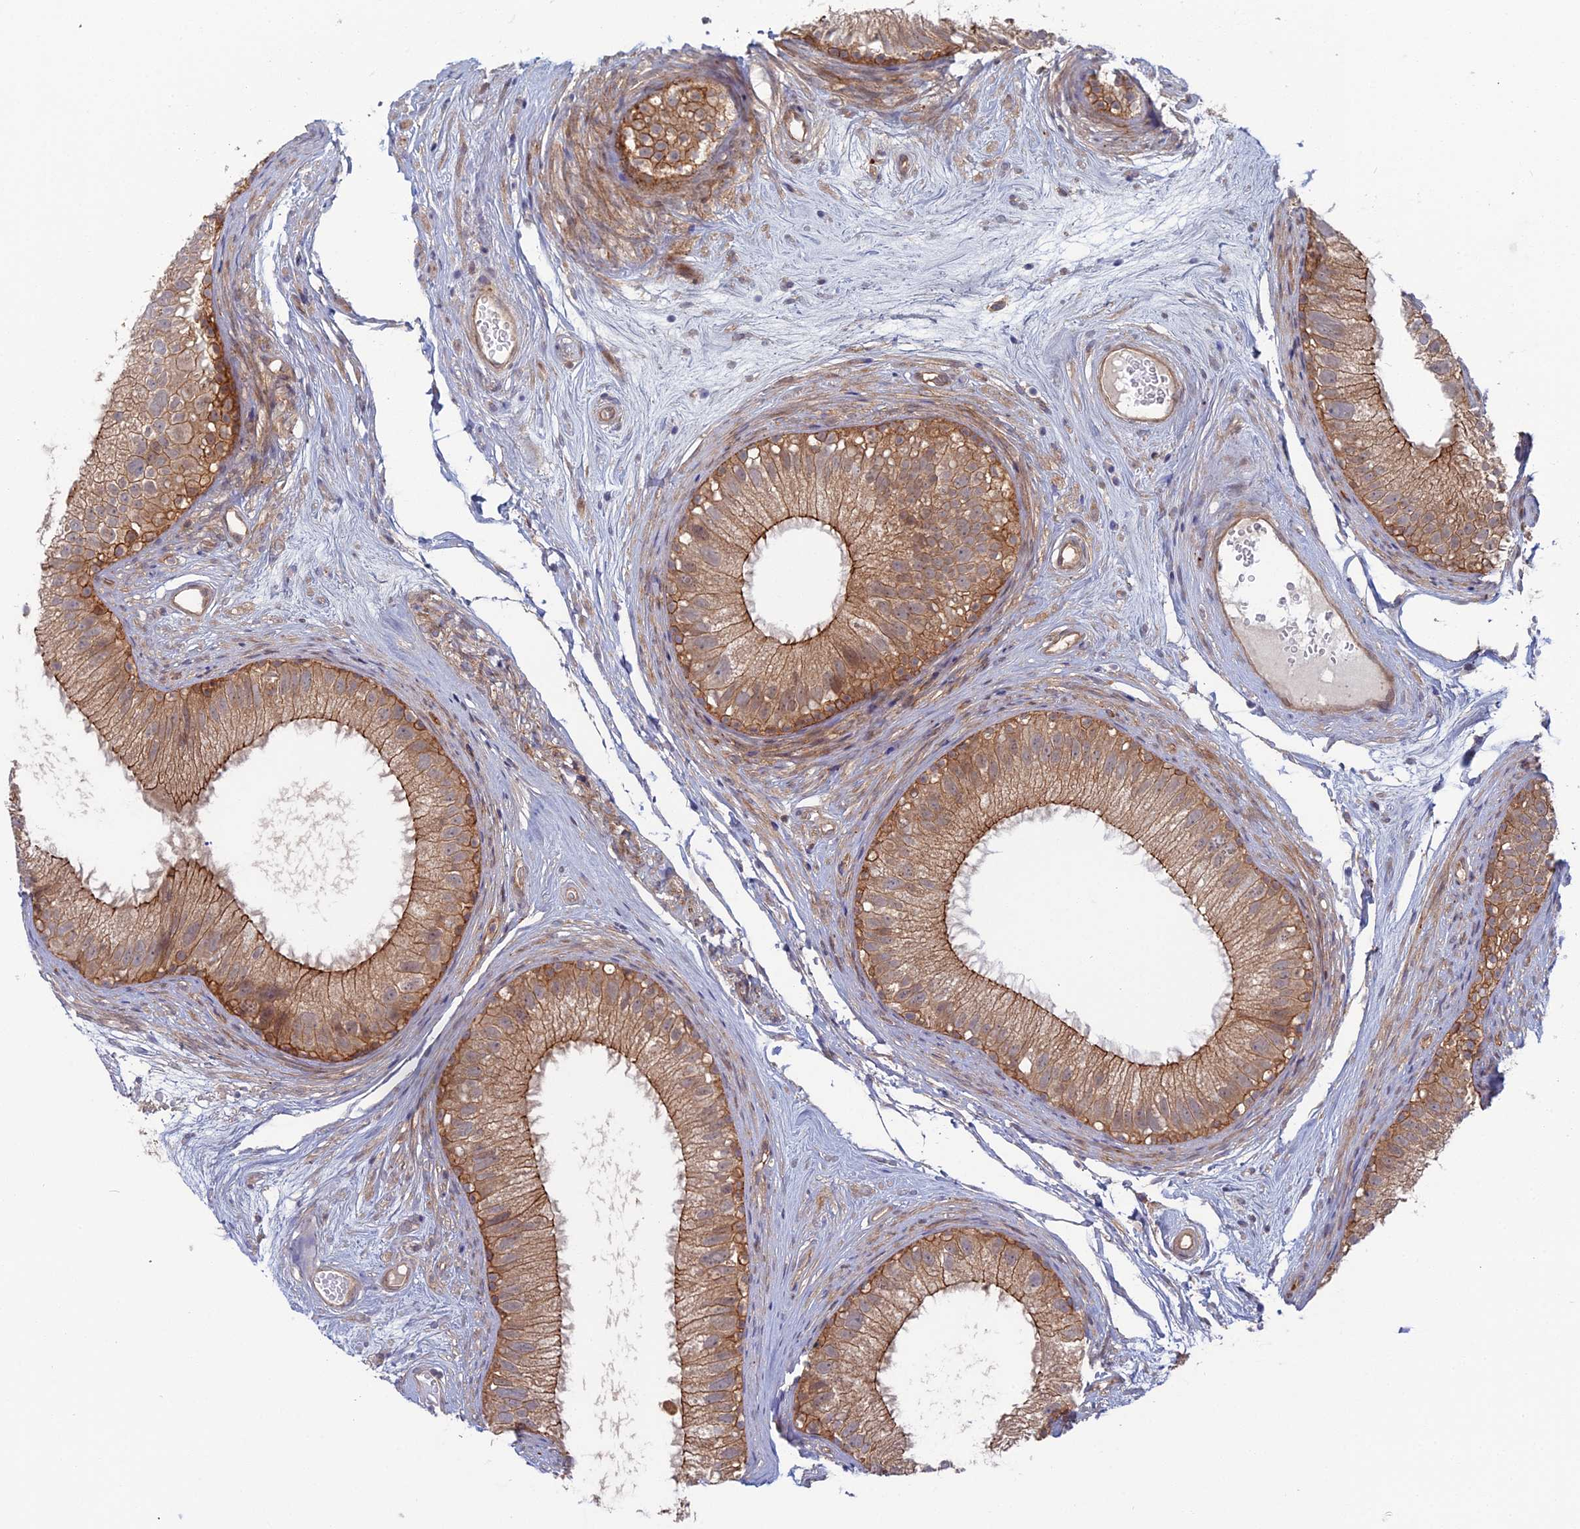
{"staining": {"intensity": "moderate", "quantity": ">75%", "location": "cytoplasmic/membranous"}, "tissue": "epididymis", "cell_type": "Glandular cells", "image_type": "normal", "snomed": [{"axis": "morphology", "description": "Normal tissue, NOS"}, {"axis": "topography", "description": "Epididymis"}], "caption": "Immunohistochemistry of benign epididymis displays medium levels of moderate cytoplasmic/membranous staining in approximately >75% of glandular cells.", "gene": "ABHD1", "patient": {"sex": "male", "age": 77}}